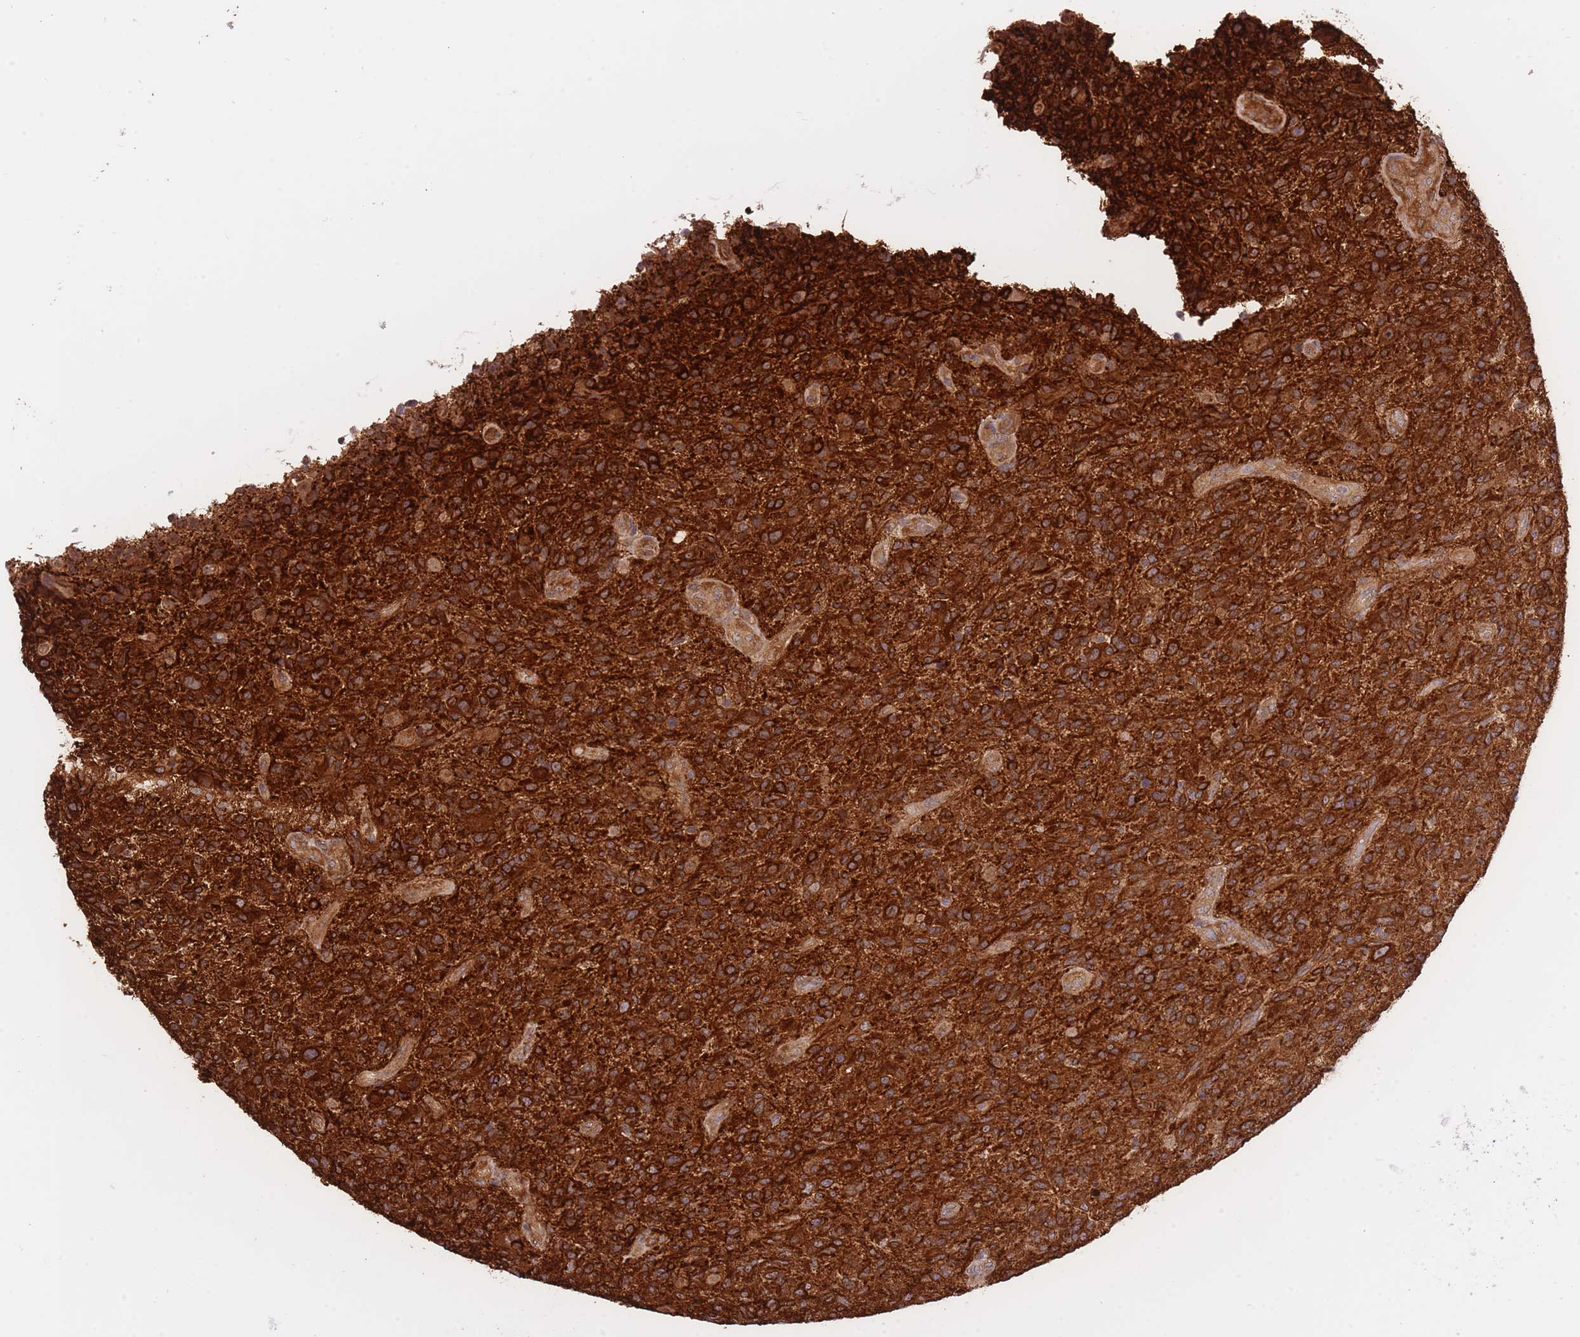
{"staining": {"intensity": "strong", "quantity": ">75%", "location": "cytoplasmic/membranous"}, "tissue": "glioma", "cell_type": "Tumor cells", "image_type": "cancer", "snomed": [{"axis": "morphology", "description": "Glioma, malignant, High grade"}, {"axis": "topography", "description": "Brain"}], "caption": "Human glioma stained with a protein marker reveals strong staining in tumor cells.", "gene": "EXOSC8", "patient": {"sex": "male", "age": 47}}